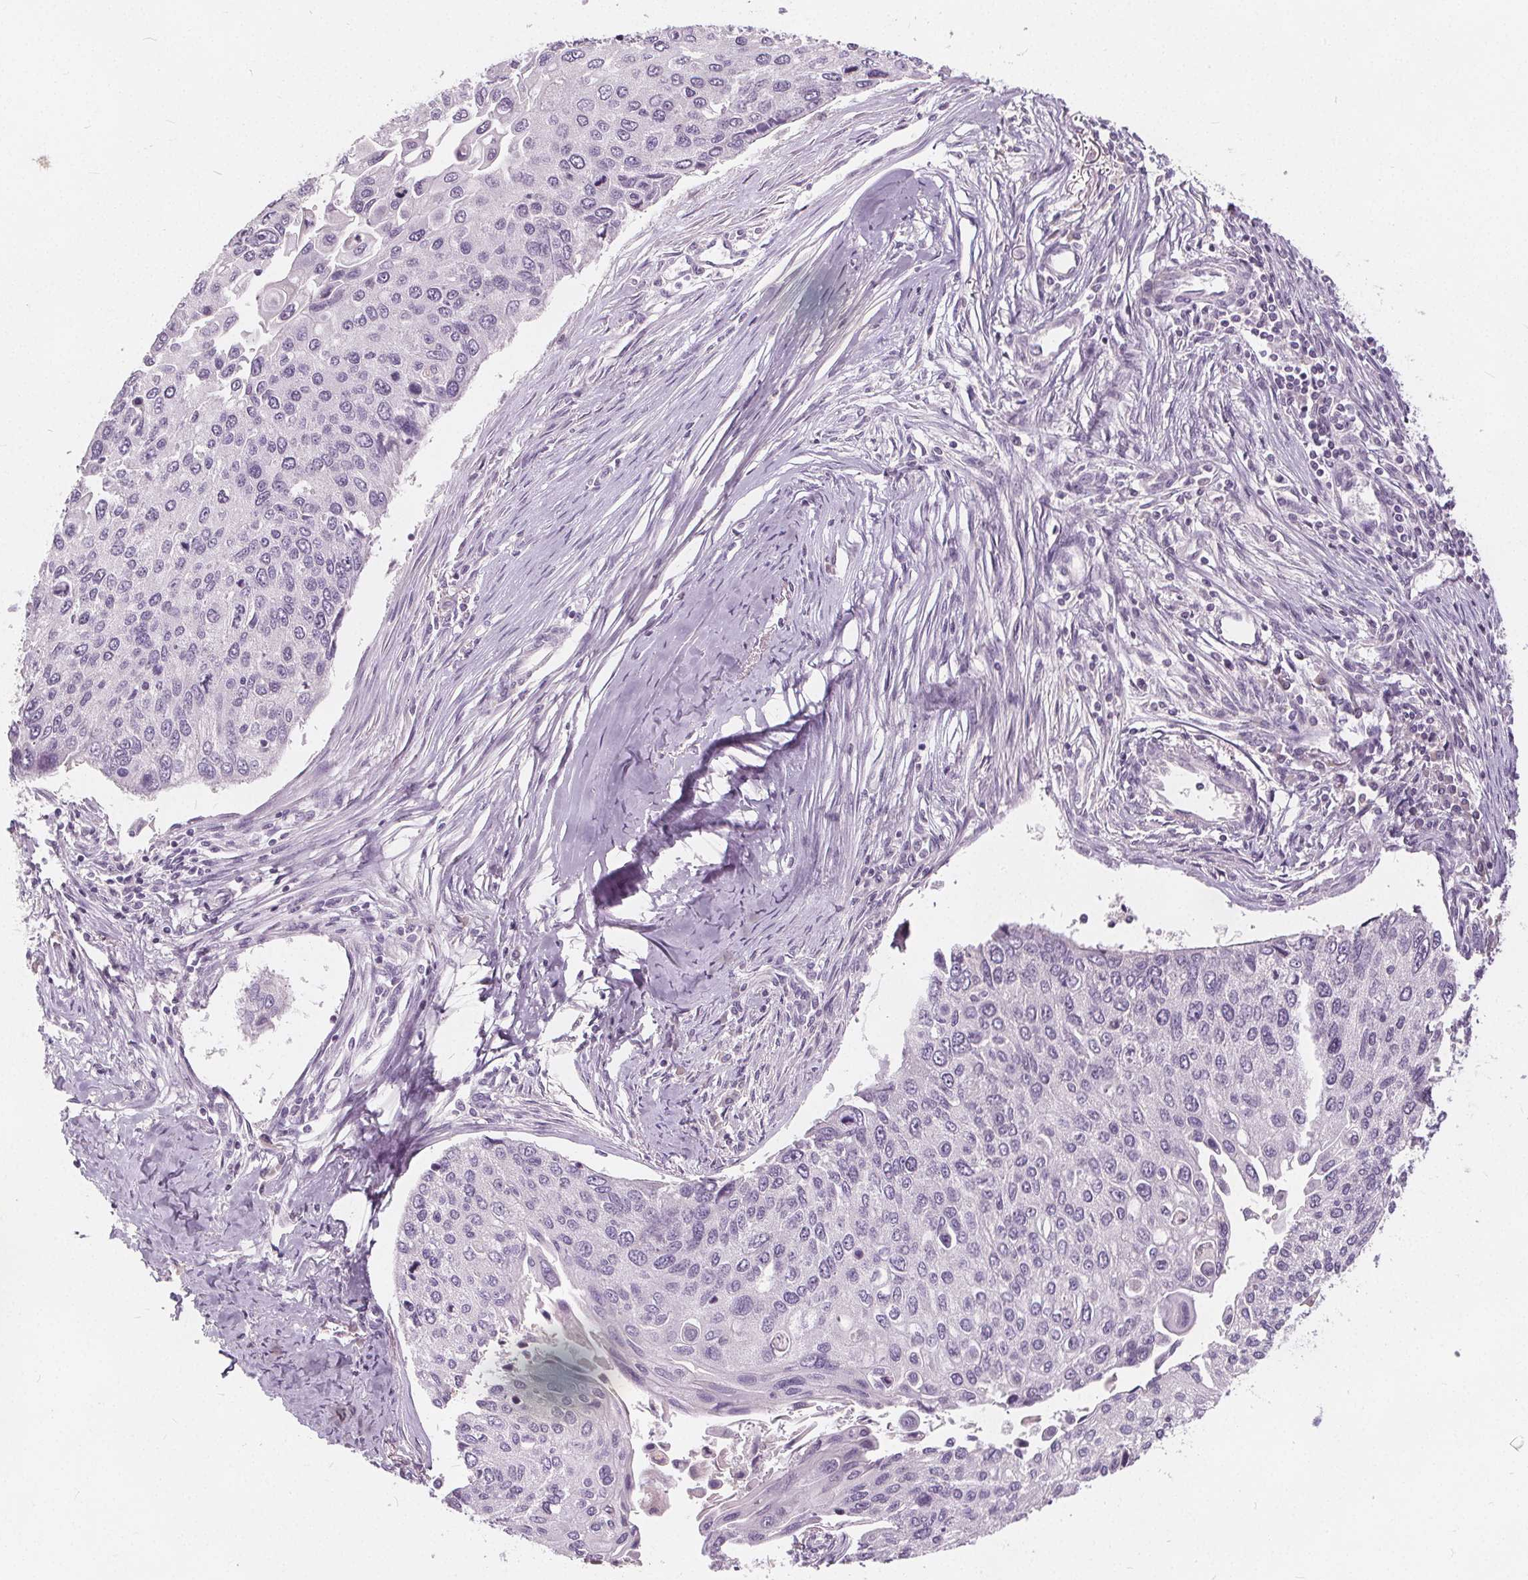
{"staining": {"intensity": "negative", "quantity": "none", "location": "none"}, "tissue": "lung cancer", "cell_type": "Tumor cells", "image_type": "cancer", "snomed": [{"axis": "morphology", "description": "Squamous cell carcinoma, NOS"}, {"axis": "morphology", "description": "Squamous cell carcinoma, metastatic, NOS"}, {"axis": "topography", "description": "Lung"}], "caption": "Histopathology image shows no significant protein staining in tumor cells of lung cancer (metastatic squamous cell carcinoma).", "gene": "PLA2G2E", "patient": {"sex": "male", "age": 63}}